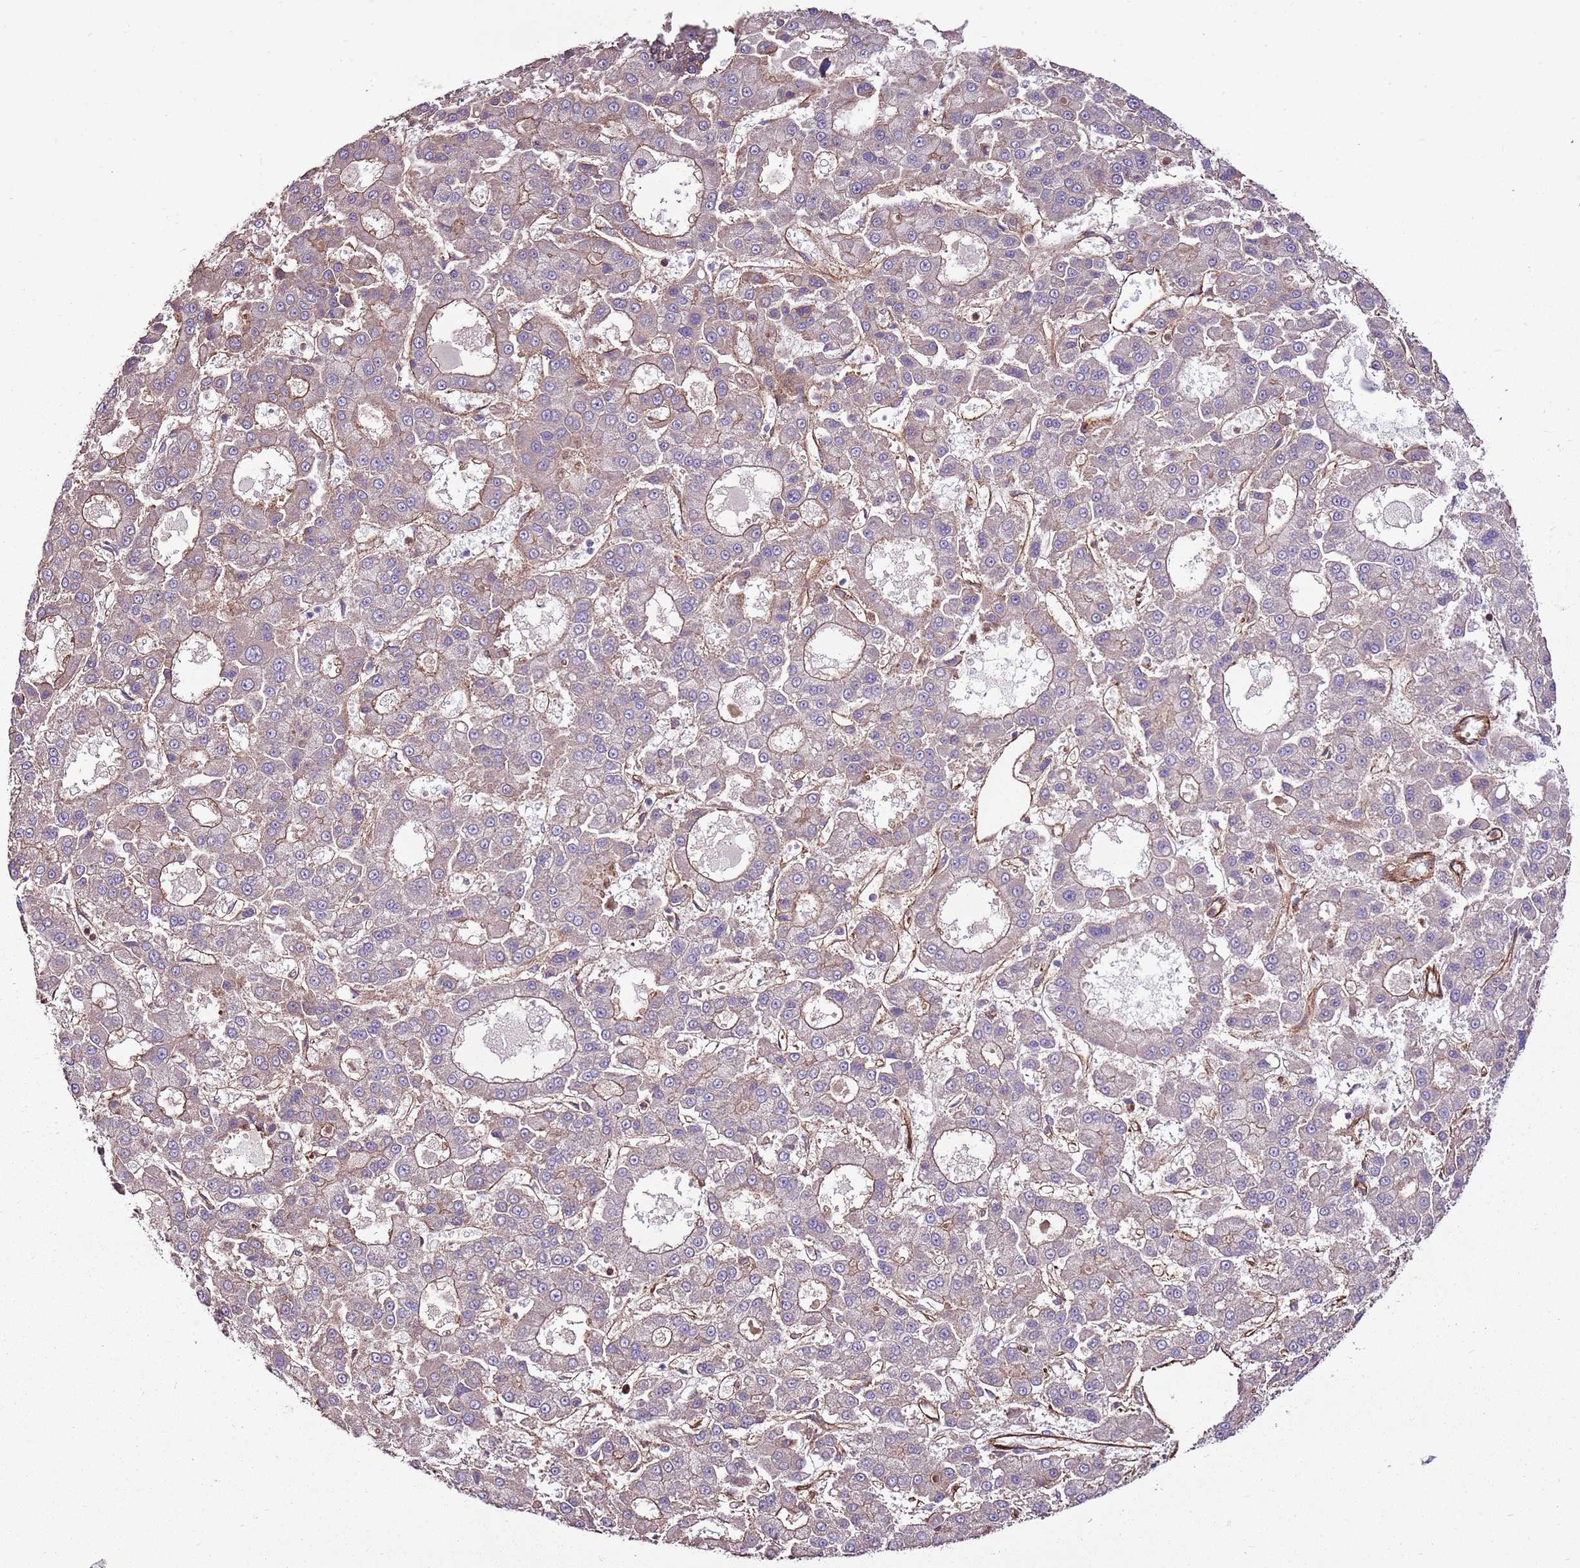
{"staining": {"intensity": "weak", "quantity": "25%-75%", "location": "cytoplasmic/membranous"}, "tissue": "liver cancer", "cell_type": "Tumor cells", "image_type": "cancer", "snomed": [{"axis": "morphology", "description": "Carcinoma, Hepatocellular, NOS"}, {"axis": "topography", "description": "Liver"}], "caption": "Liver hepatocellular carcinoma was stained to show a protein in brown. There is low levels of weak cytoplasmic/membranous positivity in about 25%-75% of tumor cells.", "gene": "ZNF827", "patient": {"sex": "male", "age": 70}}